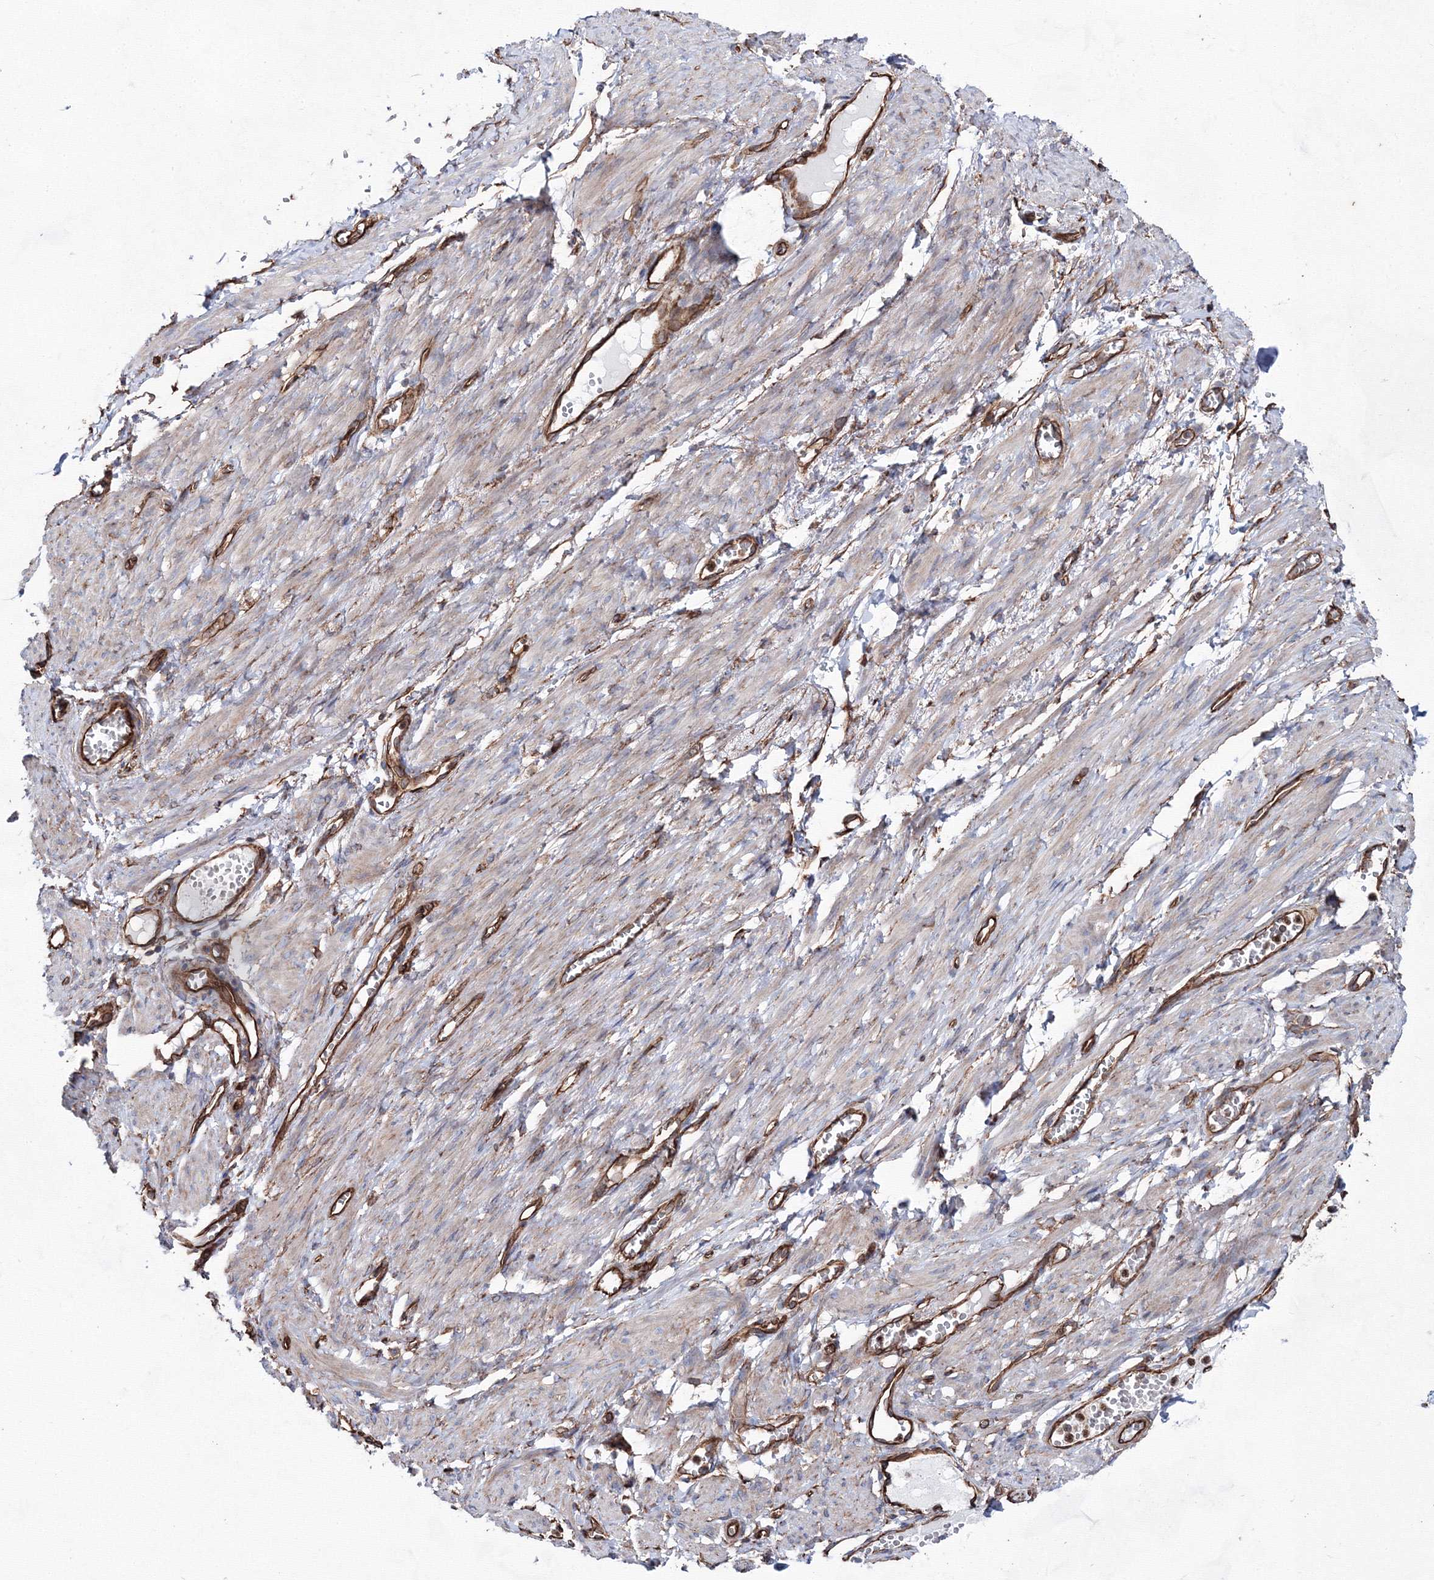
{"staining": {"intensity": "strong", "quantity": "25%-75%", "location": "cytoplasmic/membranous"}, "tissue": "adipose tissue", "cell_type": "Adipocytes", "image_type": "normal", "snomed": [{"axis": "morphology", "description": "Normal tissue, NOS"}, {"axis": "topography", "description": "Smooth muscle"}, {"axis": "topography", "description": "Peripheral nerve tissue"}], "caption": "Adipose tissue stained with DAB (3,3'-diaminobenzidine) immunohistochemistry (IHC) demonstrates high levels of strong cytoplasmic/membranous expression in approximately 25%-75% of adipocytes.", "gene": "ANKRD37", "patient": {"sex": "female", "age": 39}}